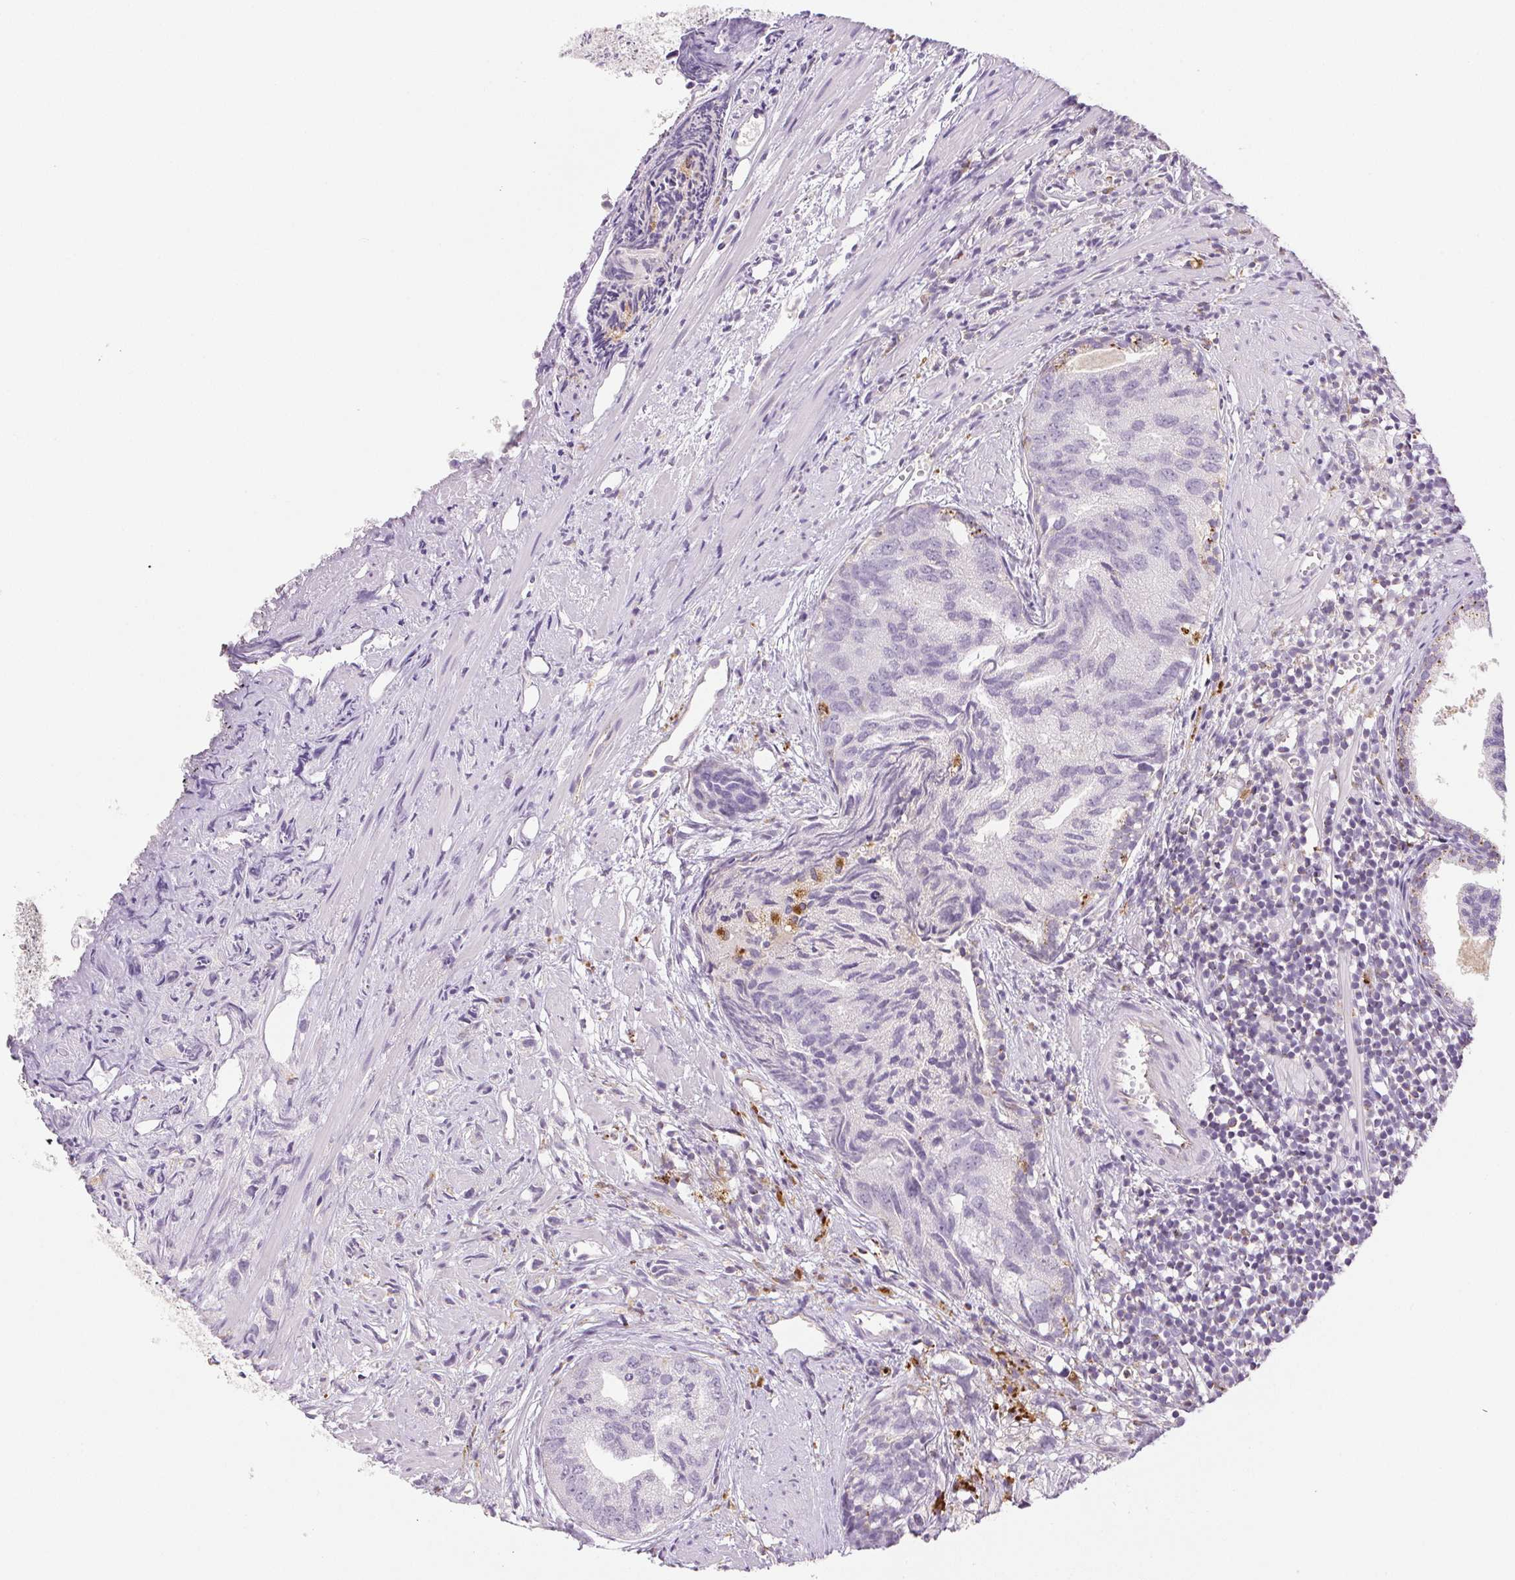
{"staining": {"intensity": "negative", "quantity": "none", "location": "none"}, "tissue": "prostate cancer", "cell_type": "Tumor cells", "image_type": "cancer", "snomed": [{"axis": "morphology", "description": "Adenocarcinoma, High grade"}, {"axis": "topography", "description": "Prostate"}], "caption": "Immunohistochemistry photomicrograph of prostate cancer stained for a protein (brown), which shows no positivity in tumor cells.", "gene": "LIPA", "patient": {"sex": "male", "age": 58}}